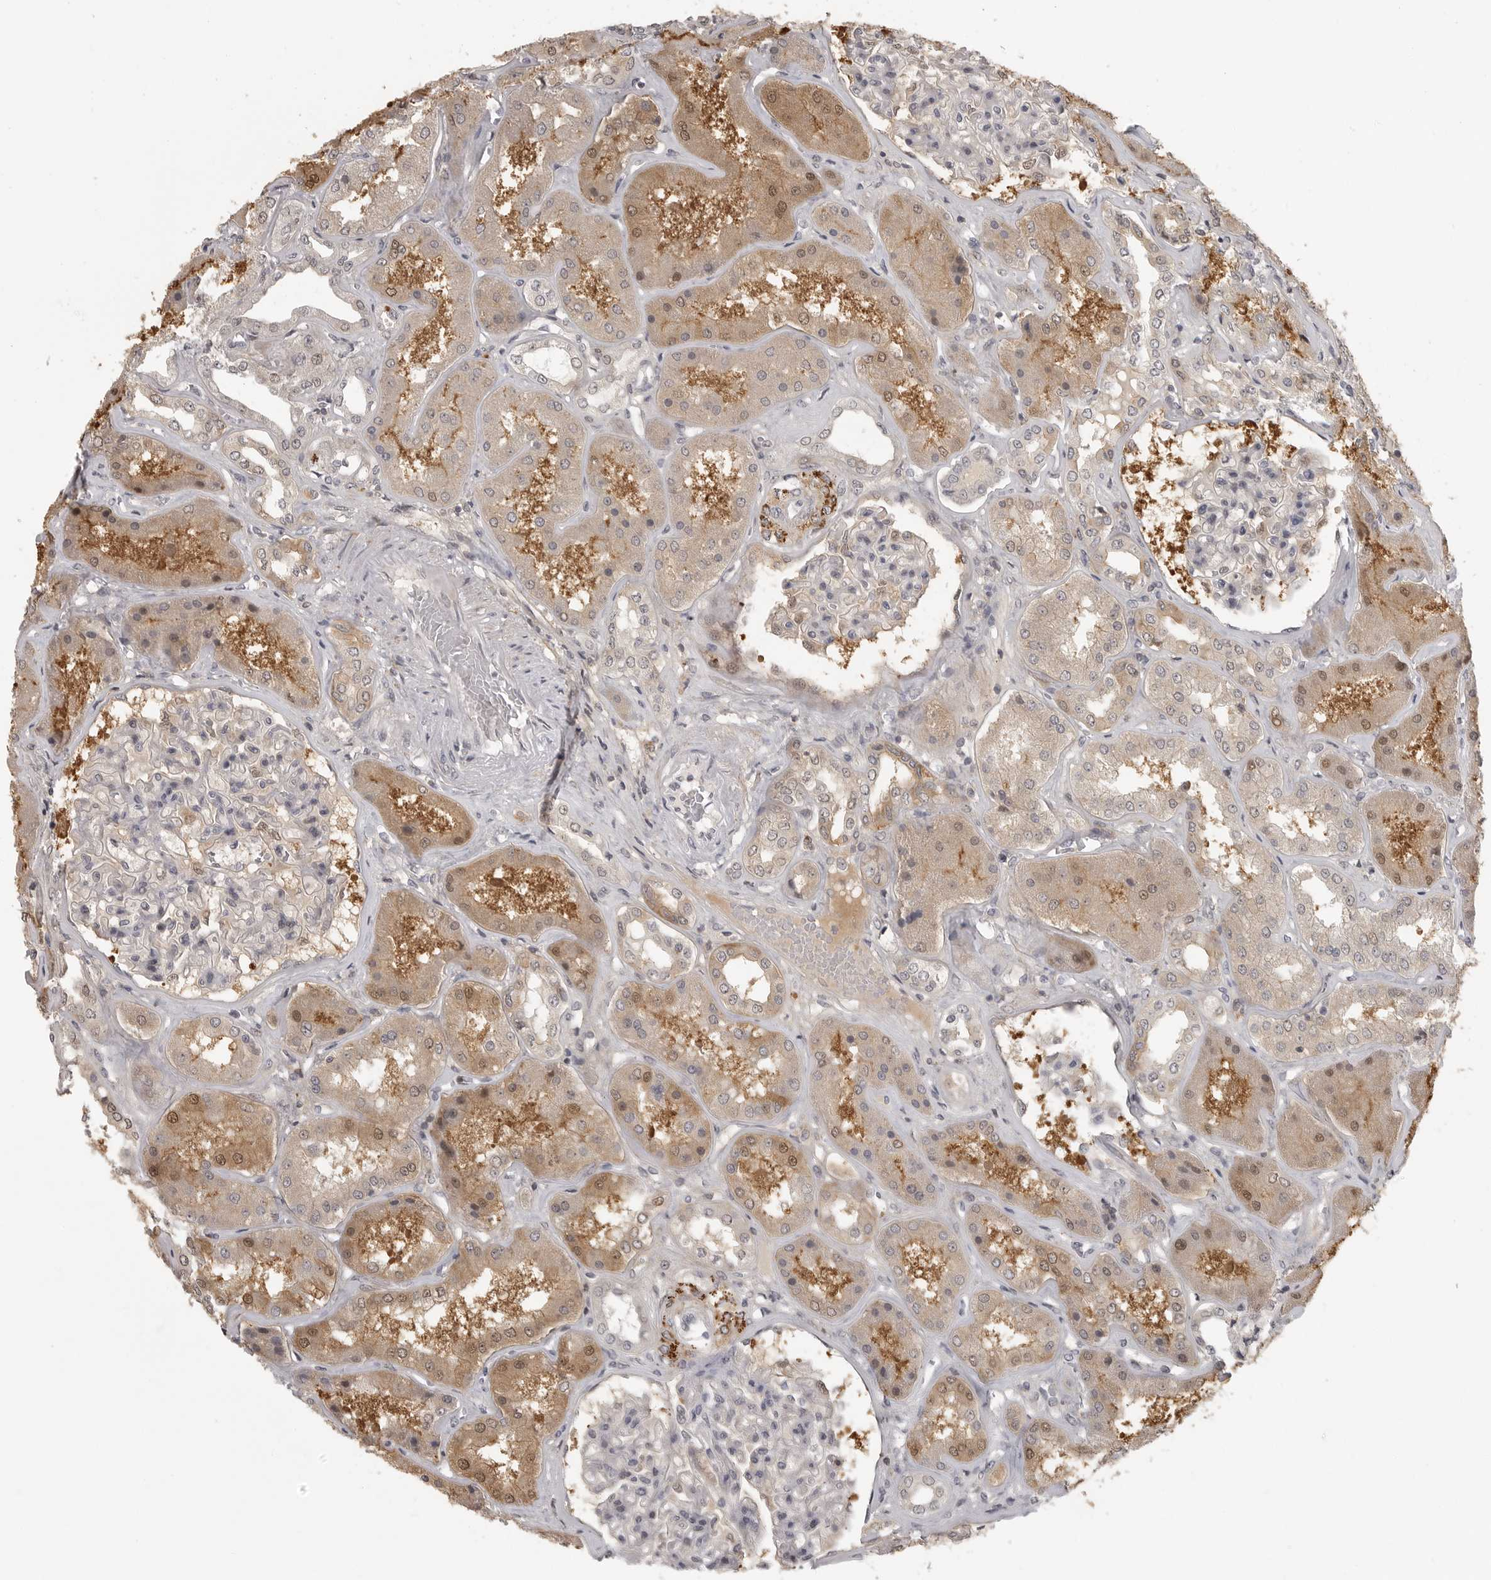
{"staining": {"intensity": "weak", "quantity": "<25%", "location": "nuclear"}, "tissue": "kidney", "cell_type": "Cells in glomeruli", "image_type": "normal", "snomed": [{"axis": "morphology", "description": "Normal tissue, NOS"}, {"axis": "topography", "description": "Kidney"}], "caption": "Immunohistochemistry of normal human kidney shows no expression in cells in glomeruli. (DAB (3,3'-diaminobenzidine) immunohistochemistry (IHC) visualized using brightfield microscopy, high magnification).", "gene": "UROD", "patient": {"sex": "female", "age": 56}}